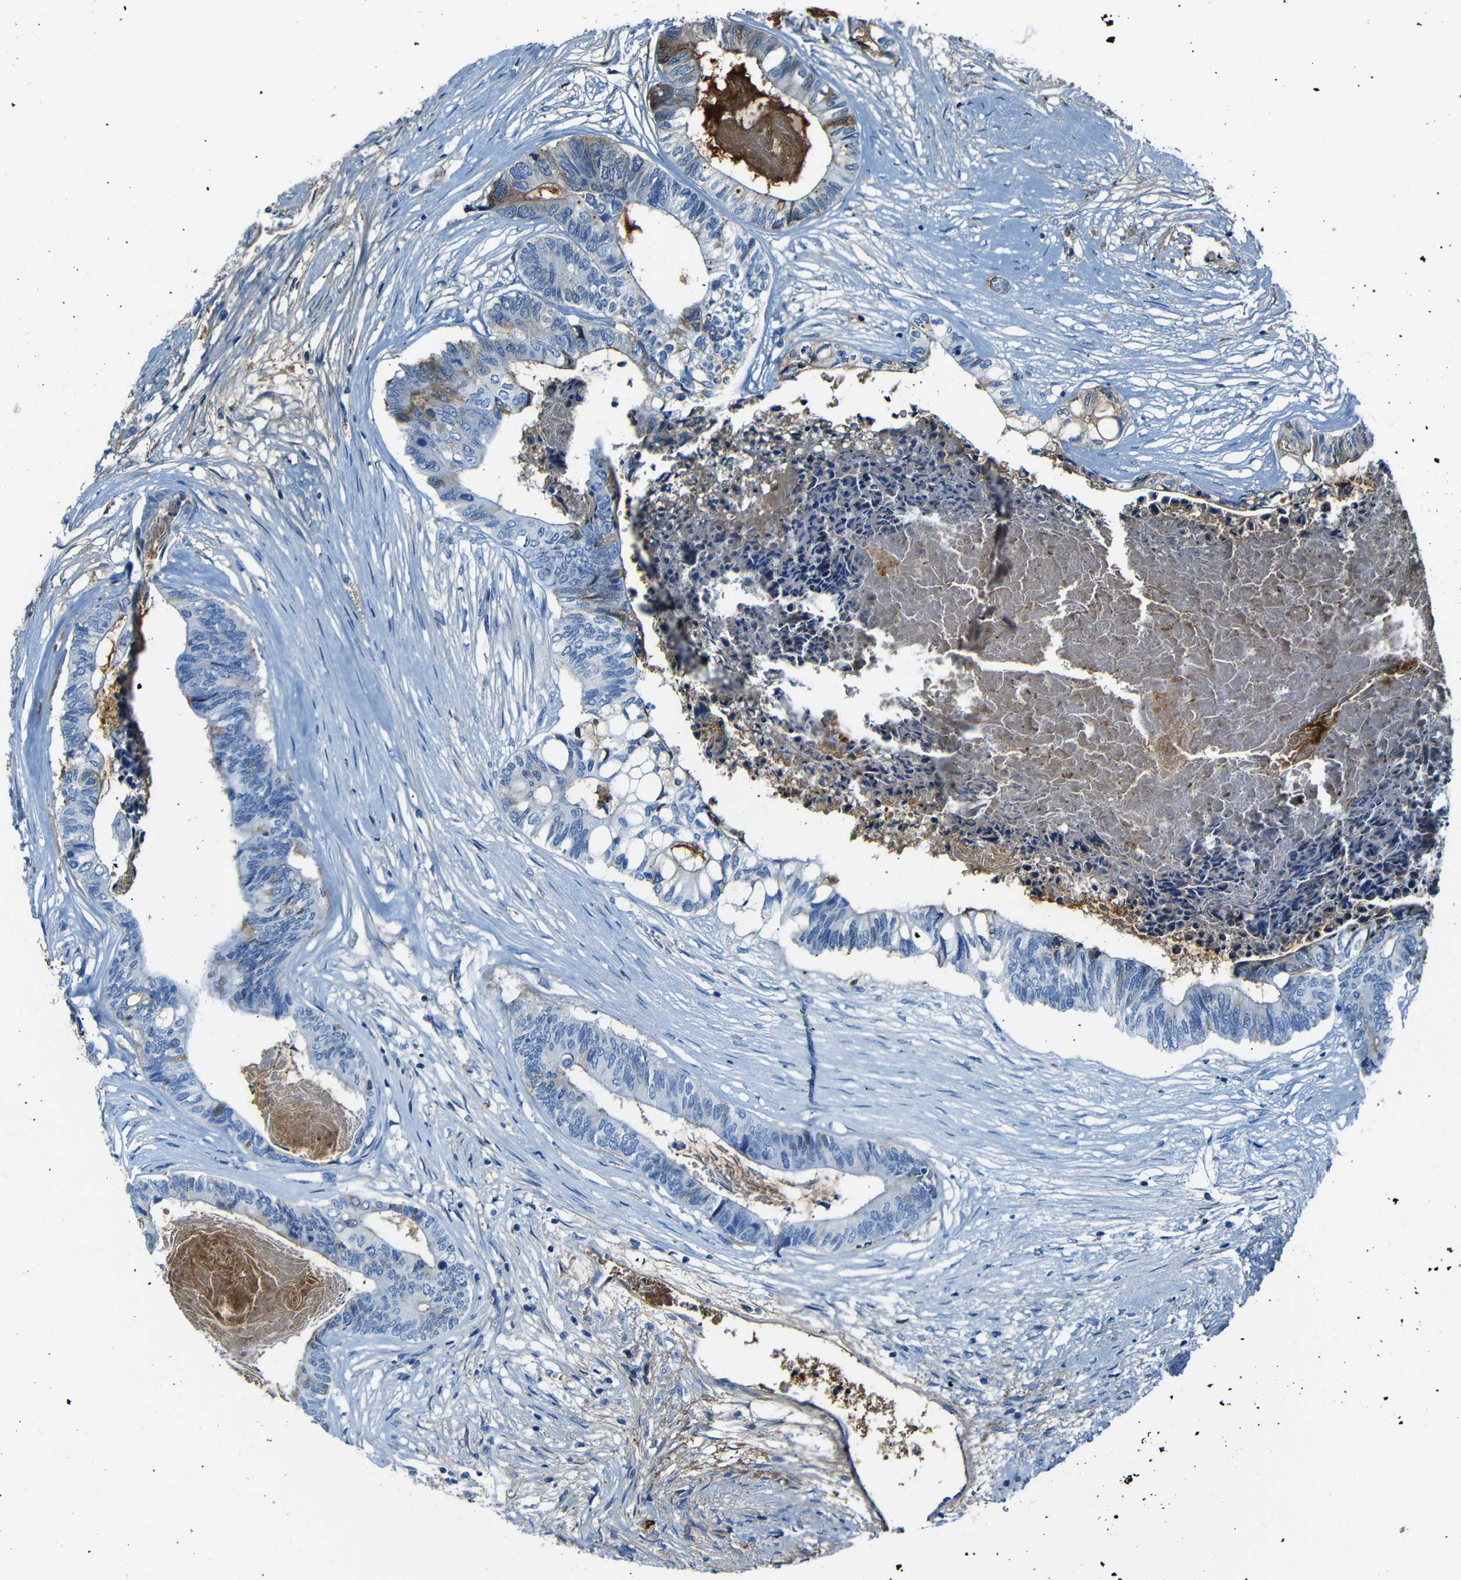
{"staining": {"intensity": "negative", "quantity": "none", "location": "none"}, "tissue": "colorectal cancer", "cell_type": "Tumor cells", "image_type": "cancer", "snomed": [{"axis": "morphology", "description": "Adenocarcinoma, NOS"}, {"axis": "topography", "description": "Rectum"}], "caption": "There is no significant expression in tumor cells of adenocarcinoma (colorectal).", "gene": "SERPINA1", "patient": {"sex": "male", "age": 63}}